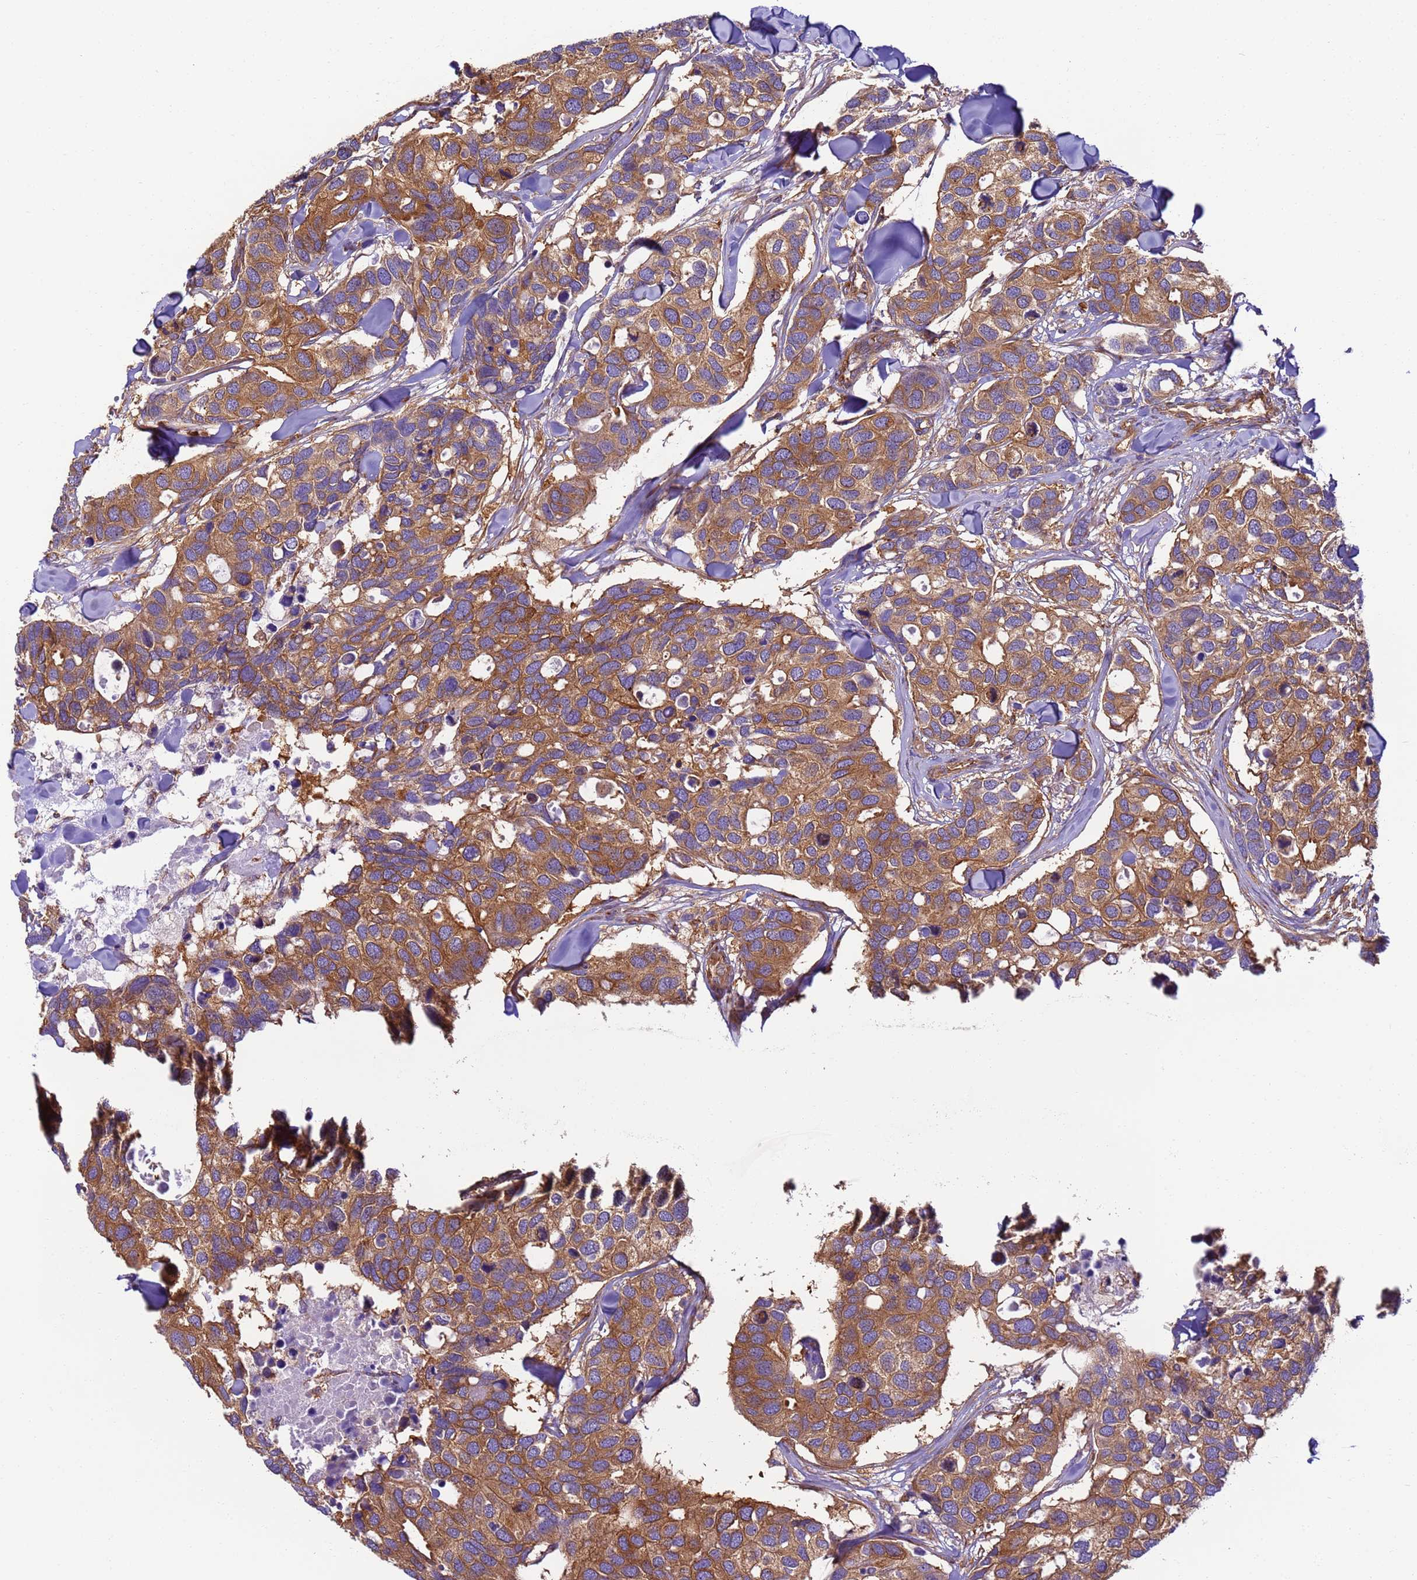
{"staining": {"intensity": "strong", "quantity": ">75%", "location": "cytoplasmic/membranous"}, "tissue": "breast cancer", "cell_type": "Tumor cells", "image_type": "cancer", "snomed": [{"axis": "morphology", "description": "Duct carcinoma"}, {"axis": "topography", "description": "Breast"}], "caption": "Strong cytoplasmic/membranous expression is seen in about >75% of tumor cells in breast cancer. Immunohistochemistry stains the protein of interest in brown and the nuclei are stained blue.", "gene": "DYNC1I2", "patient": {"sex": "female", "age": 83}}